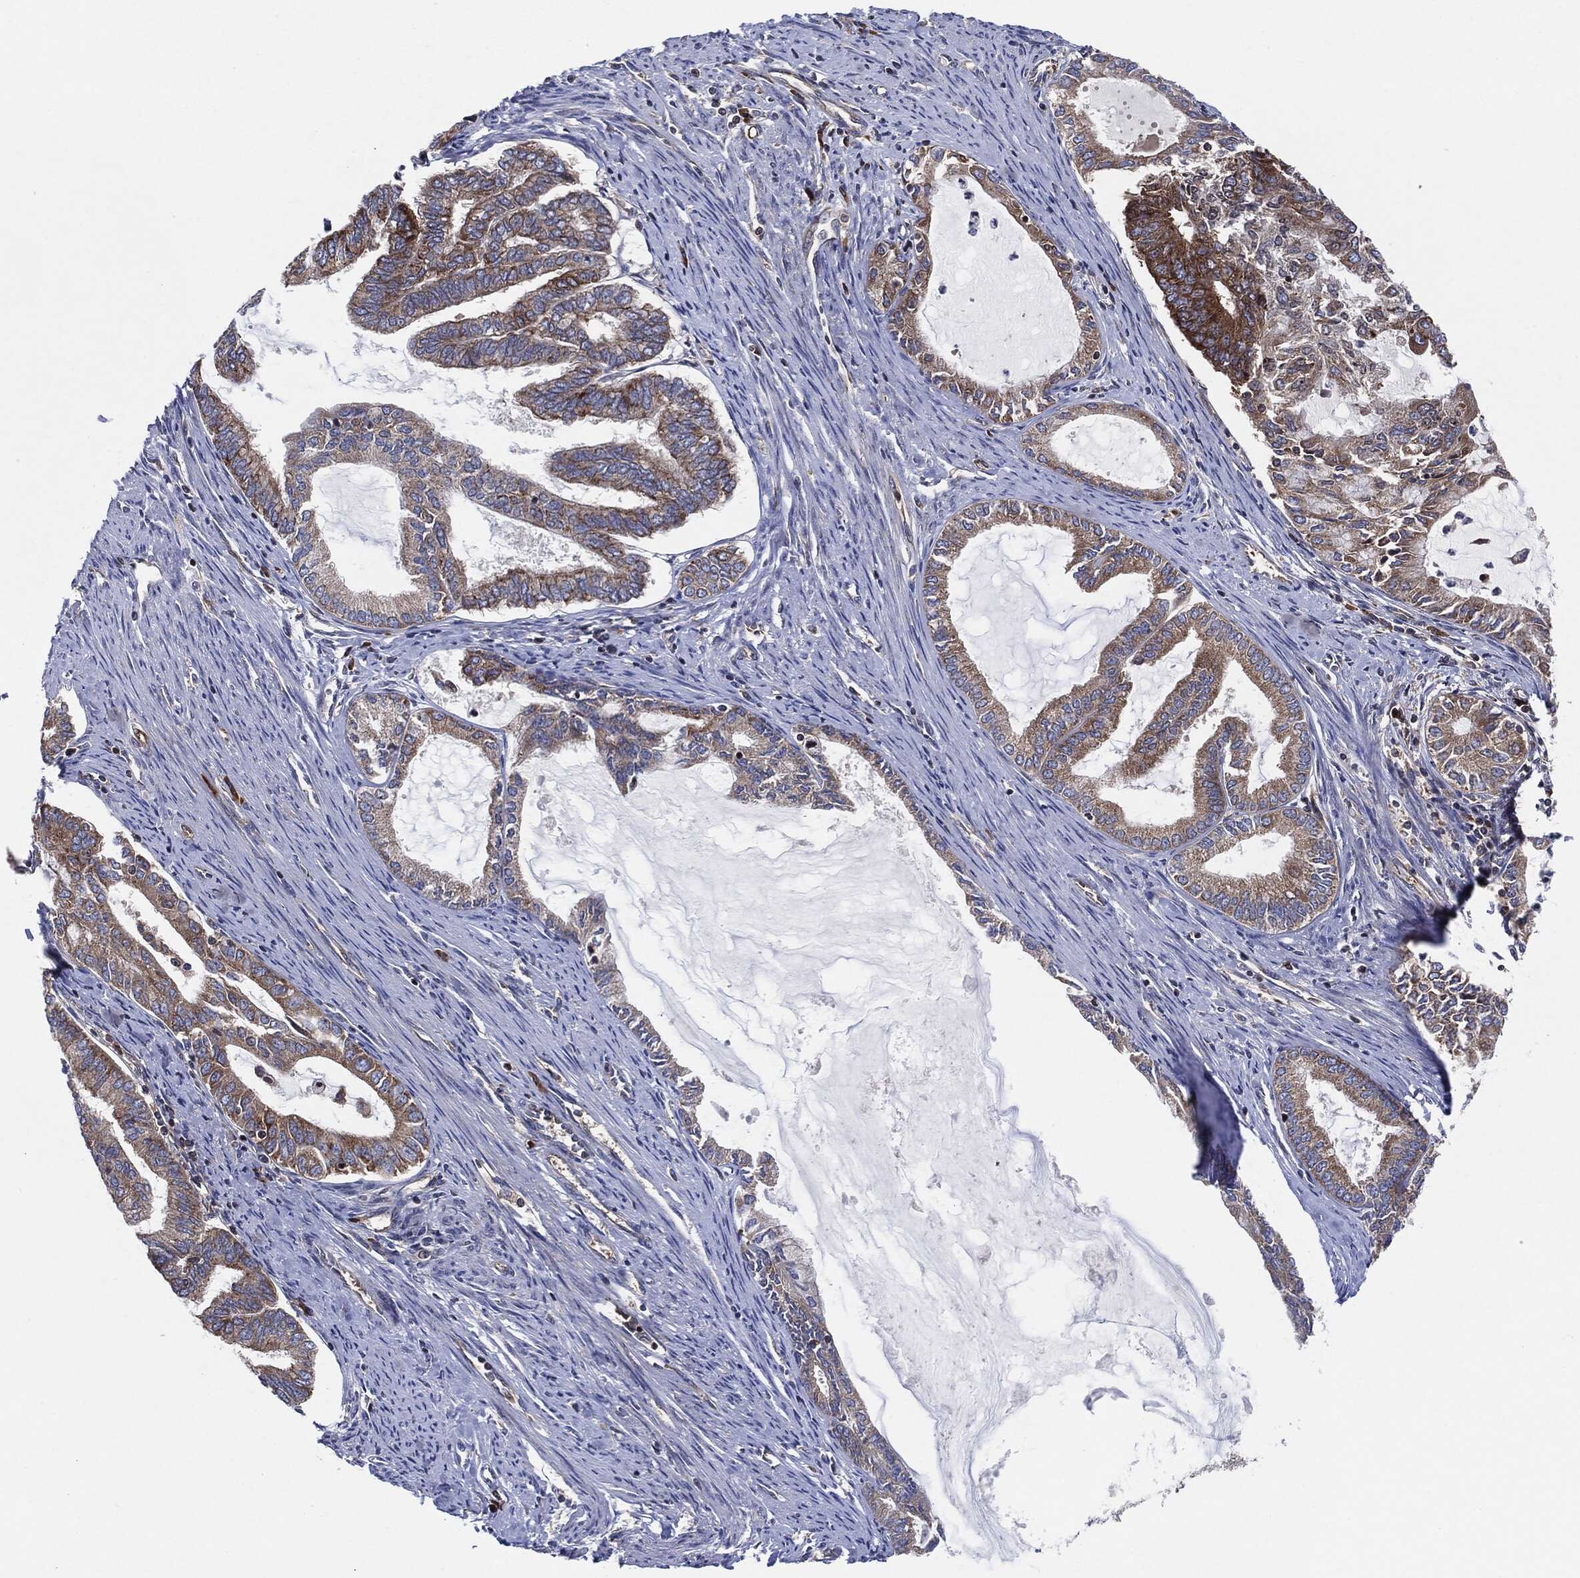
{"staining": {"intensity": "moderate", "quantity": "25%-75%", "location": "cytoplasmic/membranous"}, "tissue": "endometrial cancer", "cell_type": "Tumor cells", "image_type": "cancer", "snomed": [{"axis": "morphology", "description": "Adenocarcinoma, NOS"}, {"axis": "topography", "description": "Endometrium"}], "caption": "Immunohistochemical staining of endometrial cancer exhibits medium levels of moderate cytoplasmic/membranous positivity in about 25%-75% of tumor cells. (DAB (3,3'-diaminobenzidine) IHC with brightfield microscopy, high magnification).", "gene": "EIF2S2", "patient": {"sex": "female", "age": 86}}